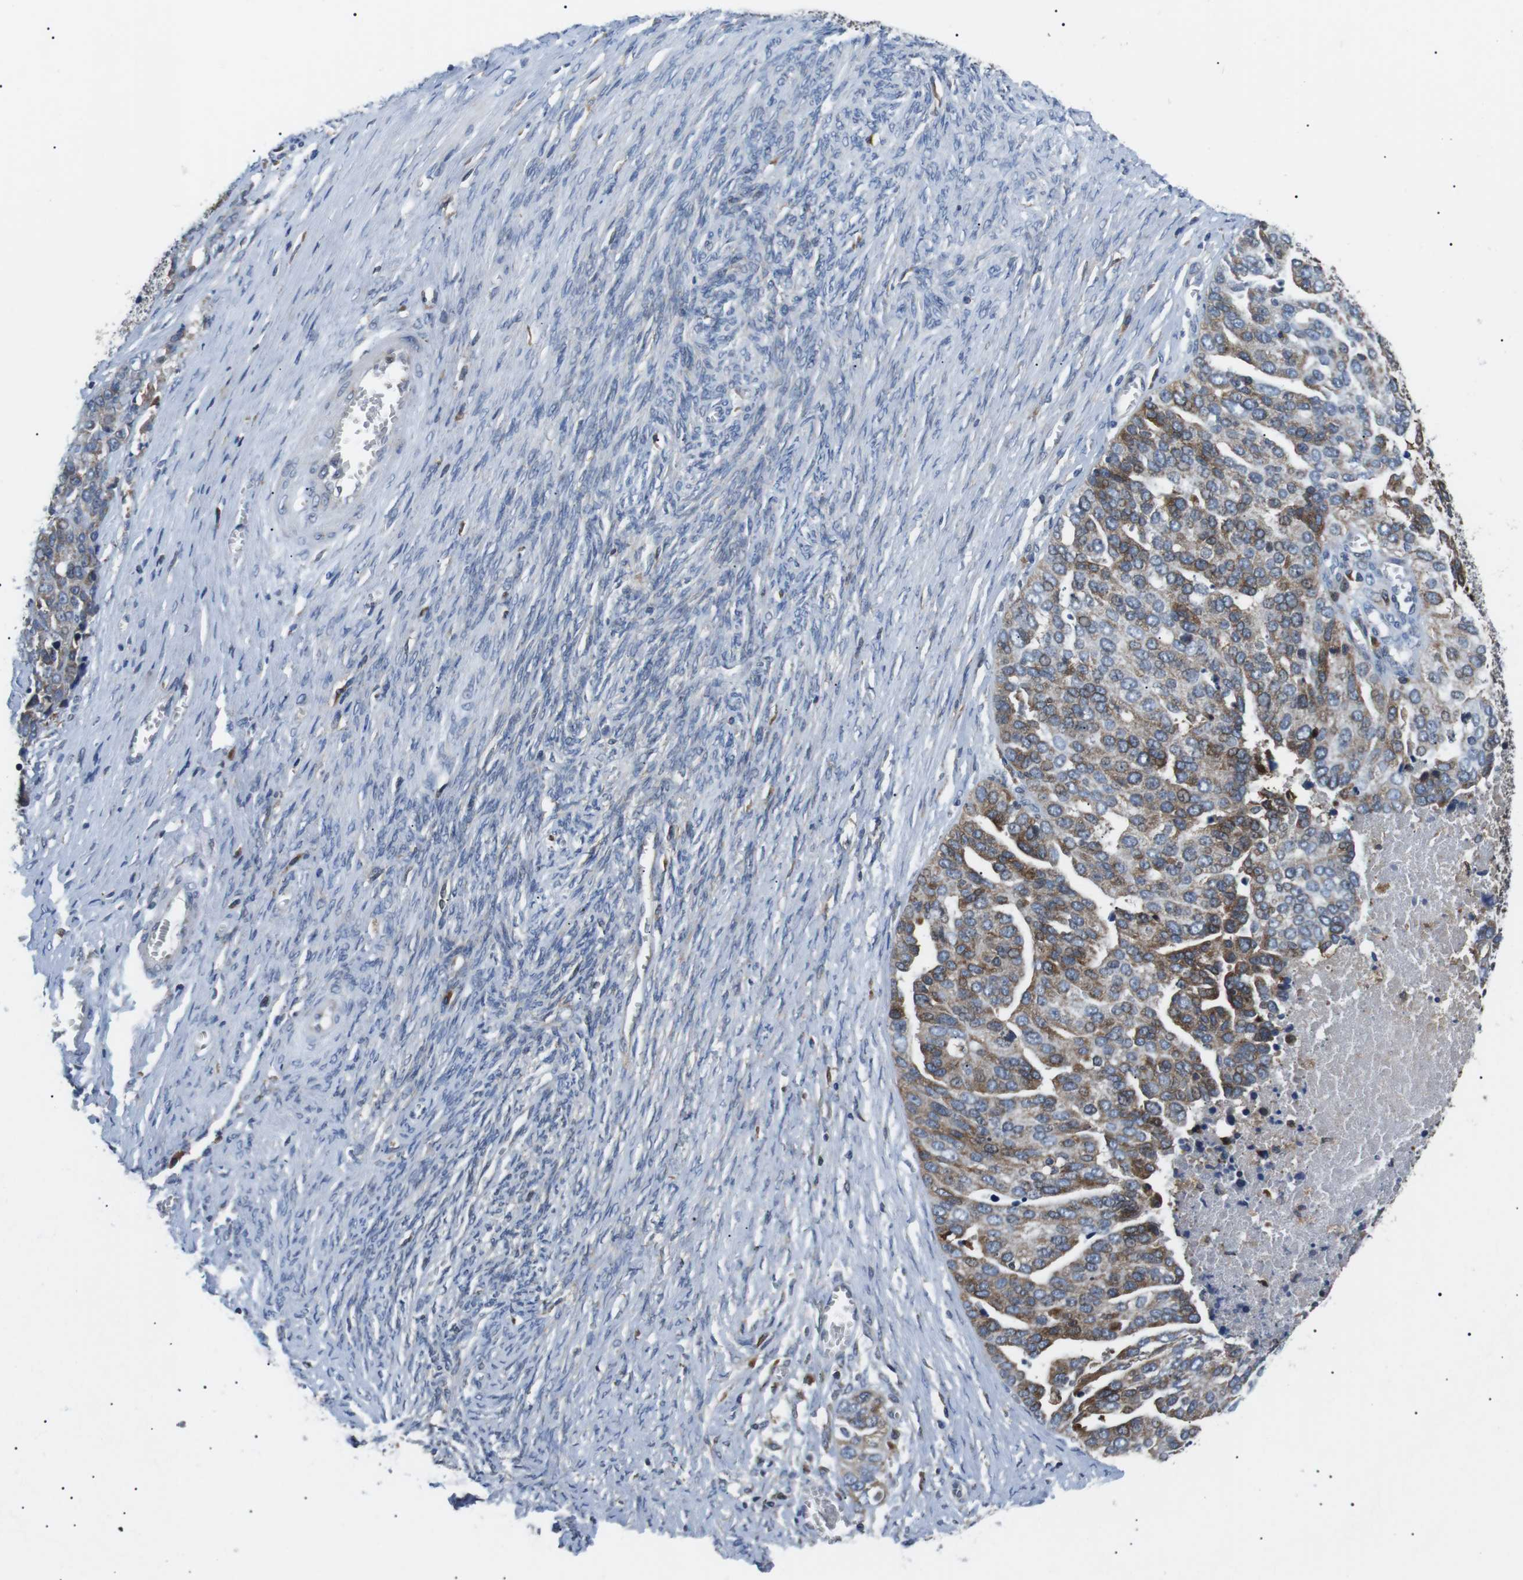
{"staining": {"intensity": "moderate", "quantity": "<25%", "location": "cytoplasmic/membranous"}, "tissue": "ovarian cancer", "cell_type": "Tumor cells", "image_type": "cancer", "snomed": [{"axis": "morphology", "description": "Cystadenocarcinoma, serous, NOS"}, {"axis": "topography", "description": "Ovary"}], "caption": "This image reveals immunohistochemistry staining of human ovarian serous cystadenocarcinoma, with low moderate cytoplasmic/membranous staining in about <25% of tumor cells.", "gene": "RAB9A", "patient": {"sex": "female", "age": 44}}